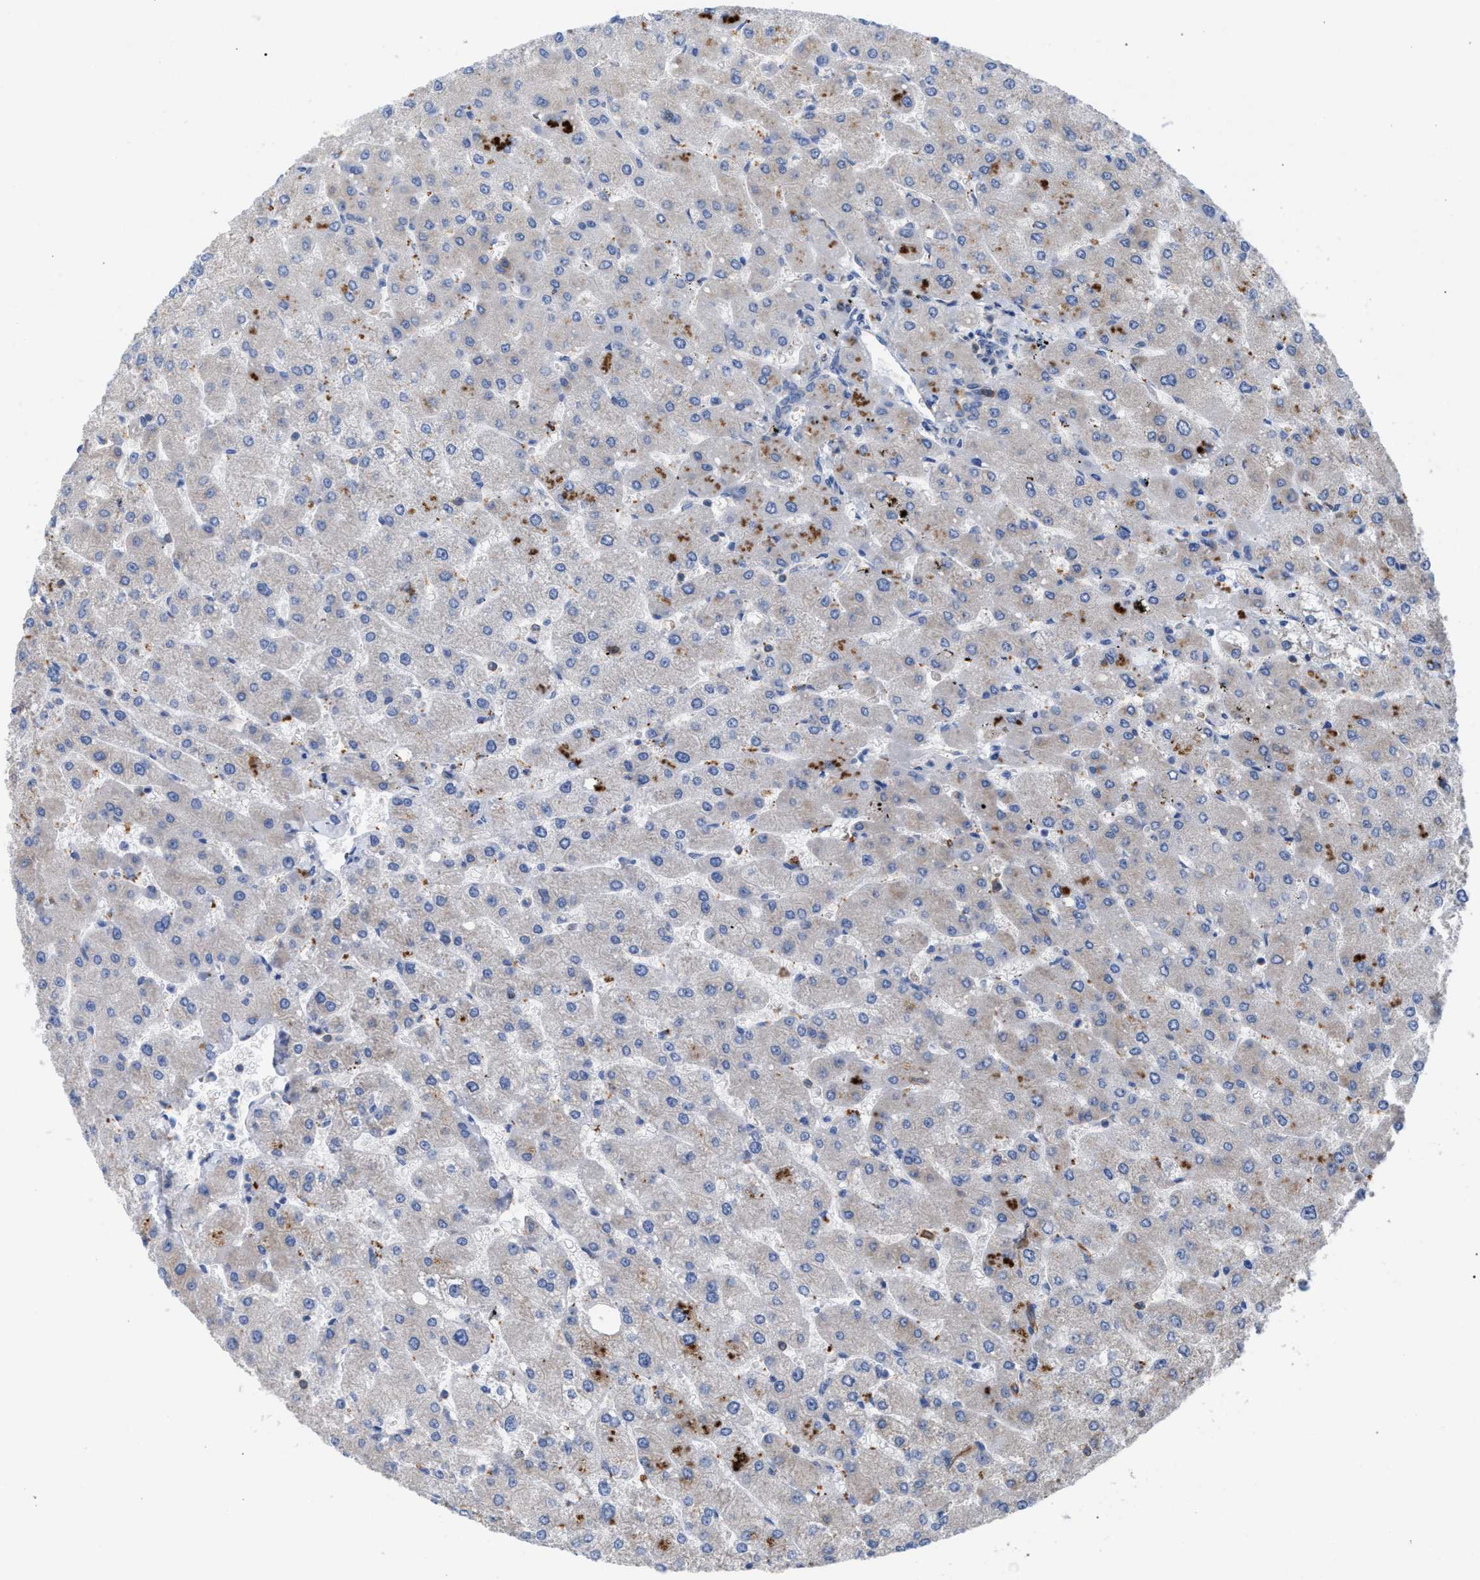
{"staining": {"intensity": "negative", "quantity": "none", "location": "none"}, "tissue": "liver", "cell_type": "Cholangiocytes", "image_type": "normal", "snomed": [{"axis": "morphology", "description": "Normal tissue, NOS"}, {"axis": "topography", "description": "Liver"}], "caption": "Photomicrograph shows no significant protein positivity in cholangiocytes of normal liver.", "gene": "CDR2L", "patient": {"sex": "male", "age": 55}}